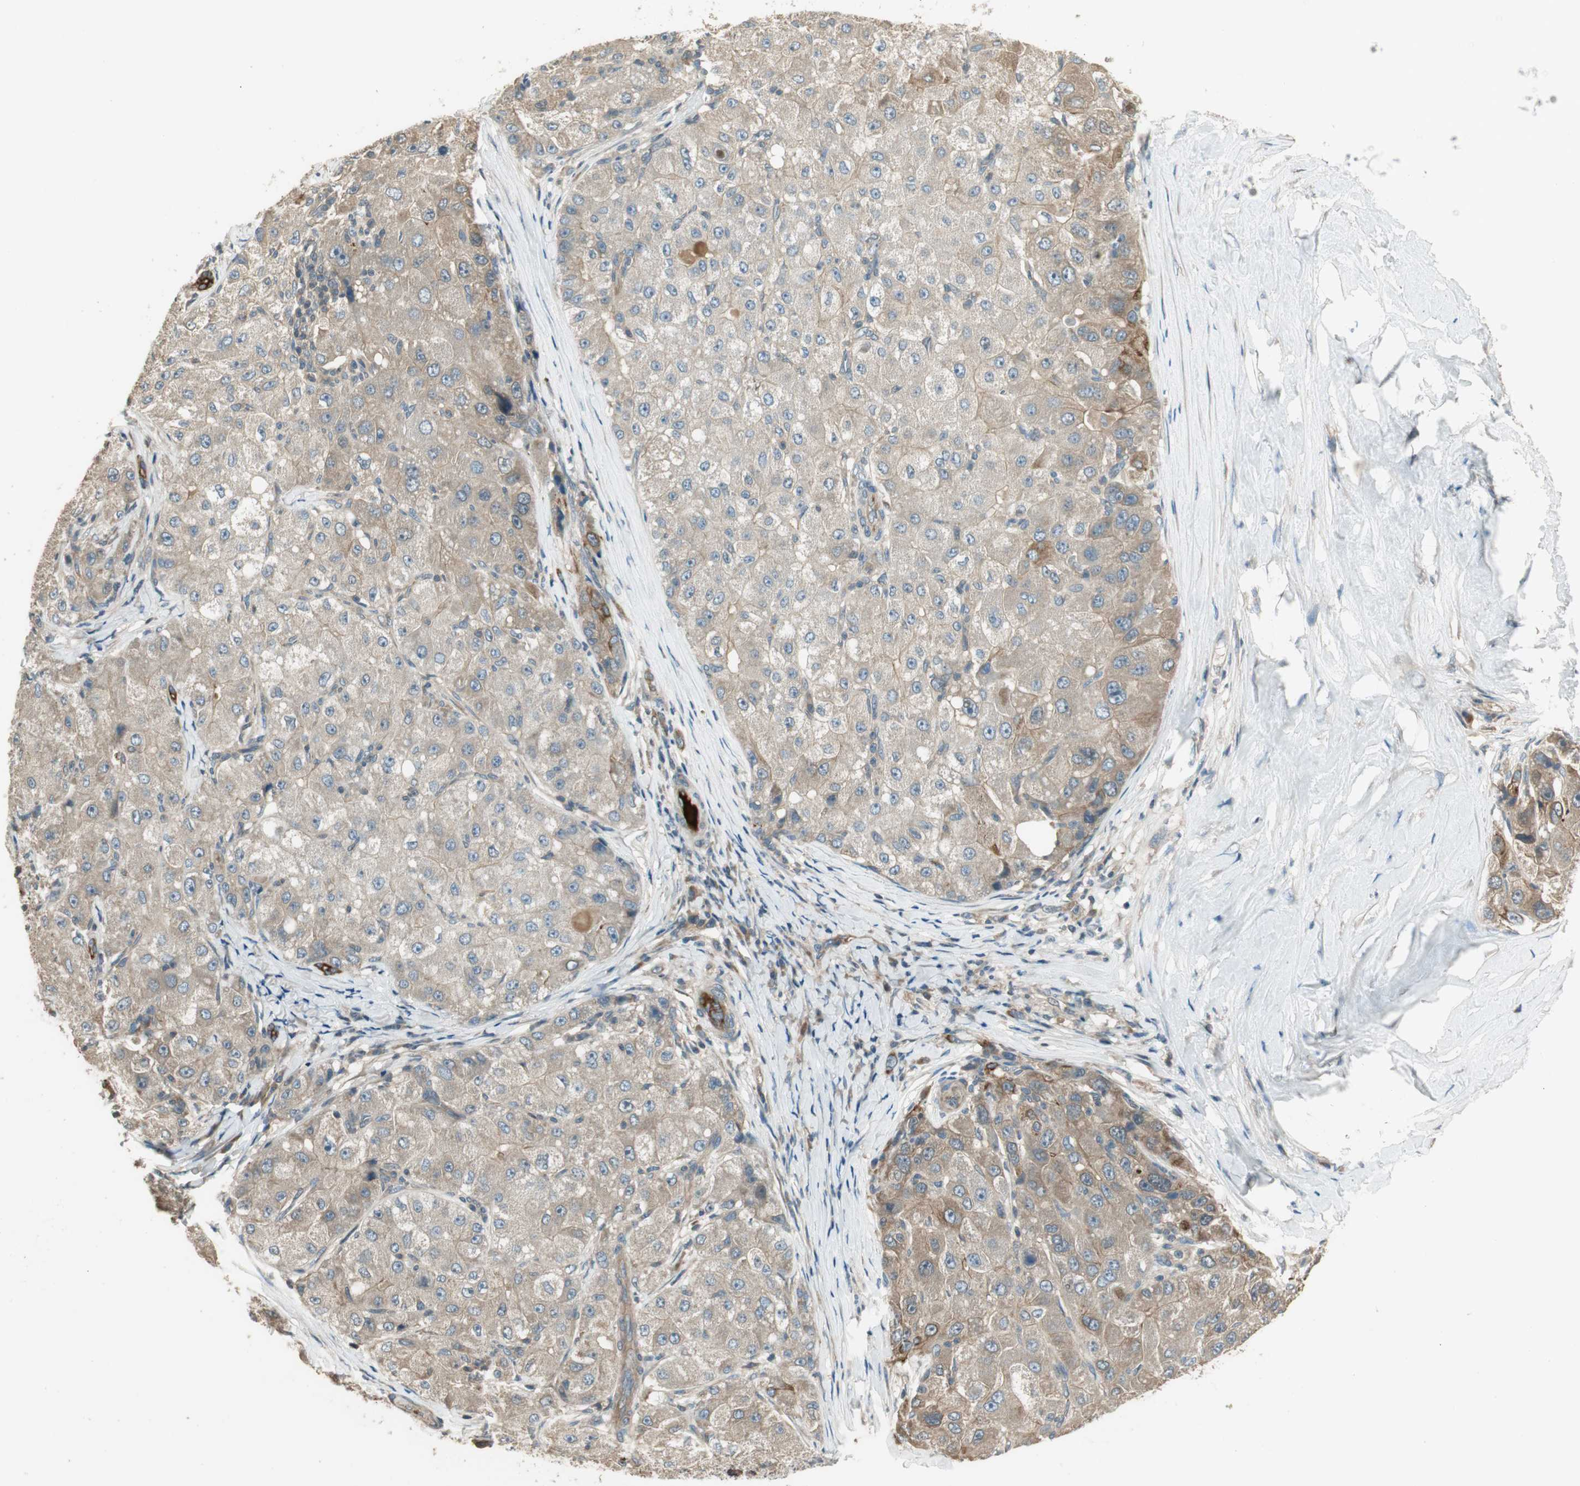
{"staining": {"intensity": "weak", "quantity": "<25%", "location": "cytoplasmic/membranous"}, "tissue": "liver cancer", "cell_type": "Tumor cells", "image_type": "cancer", "snomed": [{"axis": "morphology", "description": "Carcinoma, Hepatocellular, NOS"}, {"axis": "topography", "description": "Liver"}], "caption": "Liver hepatocellular carcinoma was stained to show a protein in brown. There is no significant staining in tumor cells. (DAB immunohistochemistry with hematoxylin counter stain).", "gene": "PFDN5", "patient": {"sex": "male", "age": 80}}